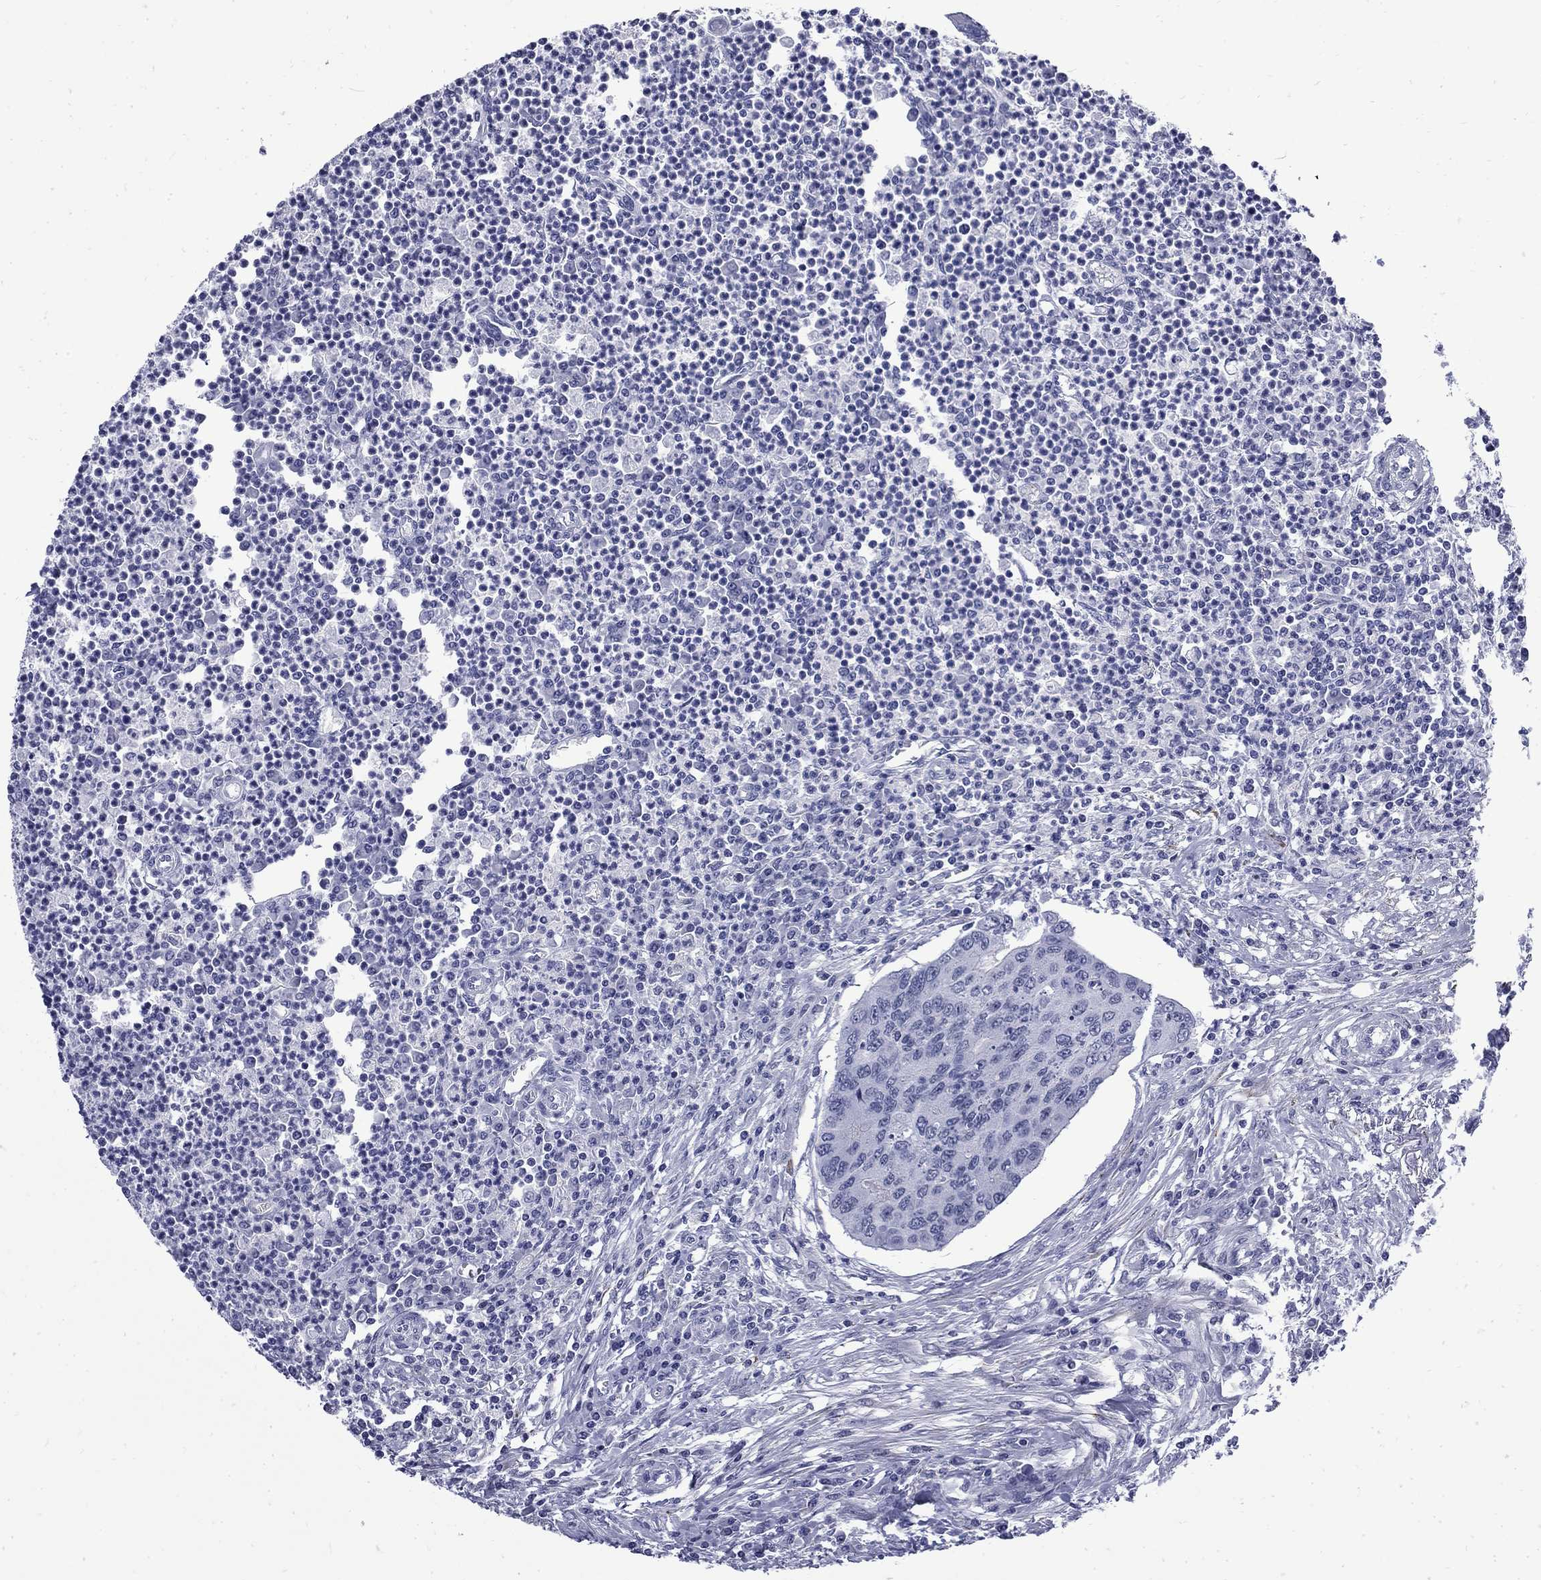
{"staining": {"intensity": "negative", "quantity": "none", "location": "none"}, "tissue": "colorectal cancer", "cell_type": "Tumor cells", "image_type": "cancer", "snomed": [{"axis": "morphology", "description": "Adenocarcinoma, NOS"}, {"axis": "topography", "description": "Colon"}], "caption": "Immunohistochemistry photomicrograph of colorectal adenocarcinoma stained for a protein (brown), which displays no expression in tumor cells.", "gene": "MGARP", "patient": {"sex": "male", "age": 53}}